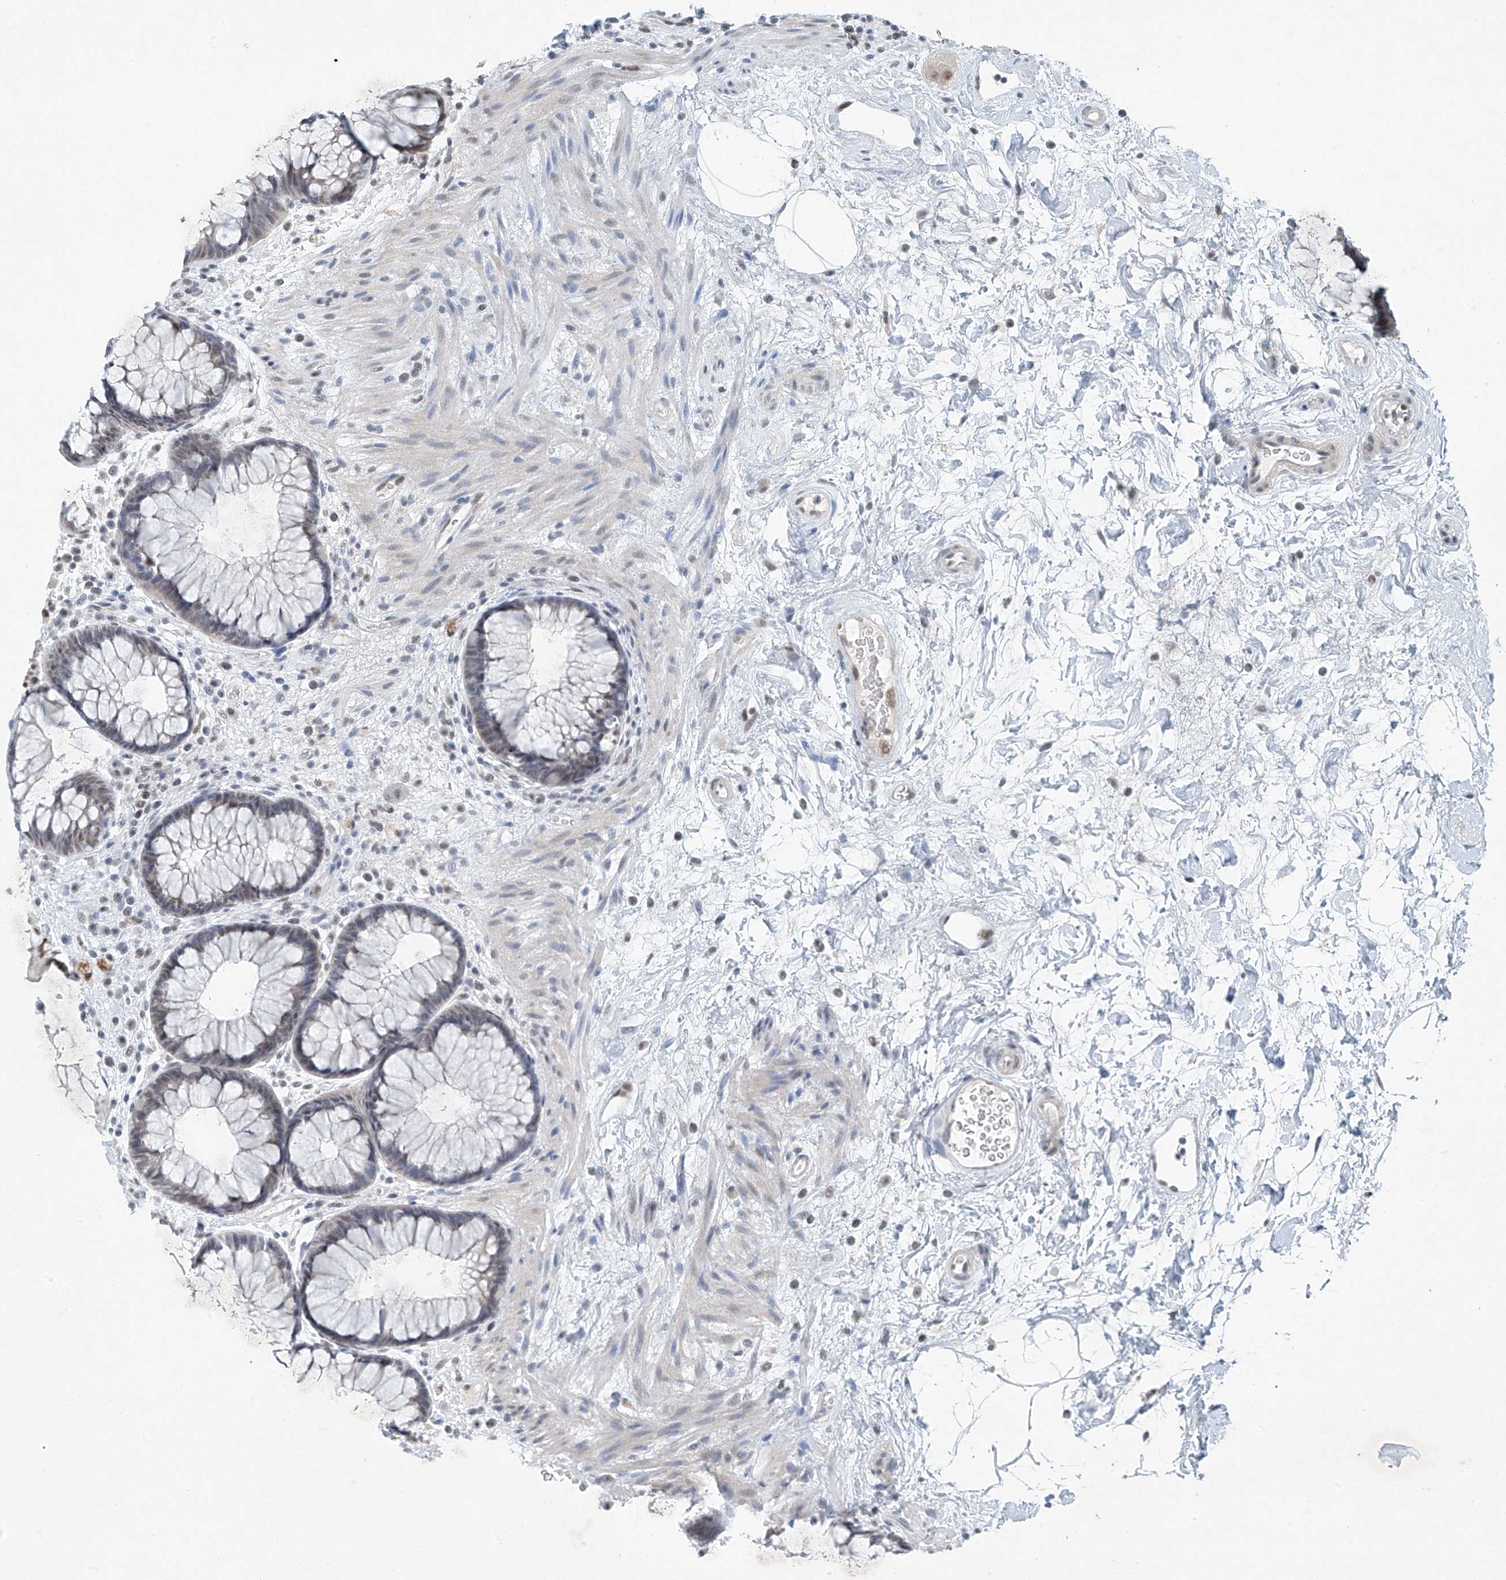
{"staining": {"intensity": "moderate", "quantity": "<25%", "location": "nuclear"}, "tissue": "rectum", "cell_type": "Glandular cells", "image_type": "normal", "snomed": [{"axis": "morphology", "description": "Normal tissue, NOS"}, {"axis": "topography", "description": "Rectum"}], "caption": "Rectum stained with a brown dye demonstrates moderate nuclear positive expression in about <25% of glandular cells.", "gene": "TAF8", "patient": {"sex": "male", "age": 51}}